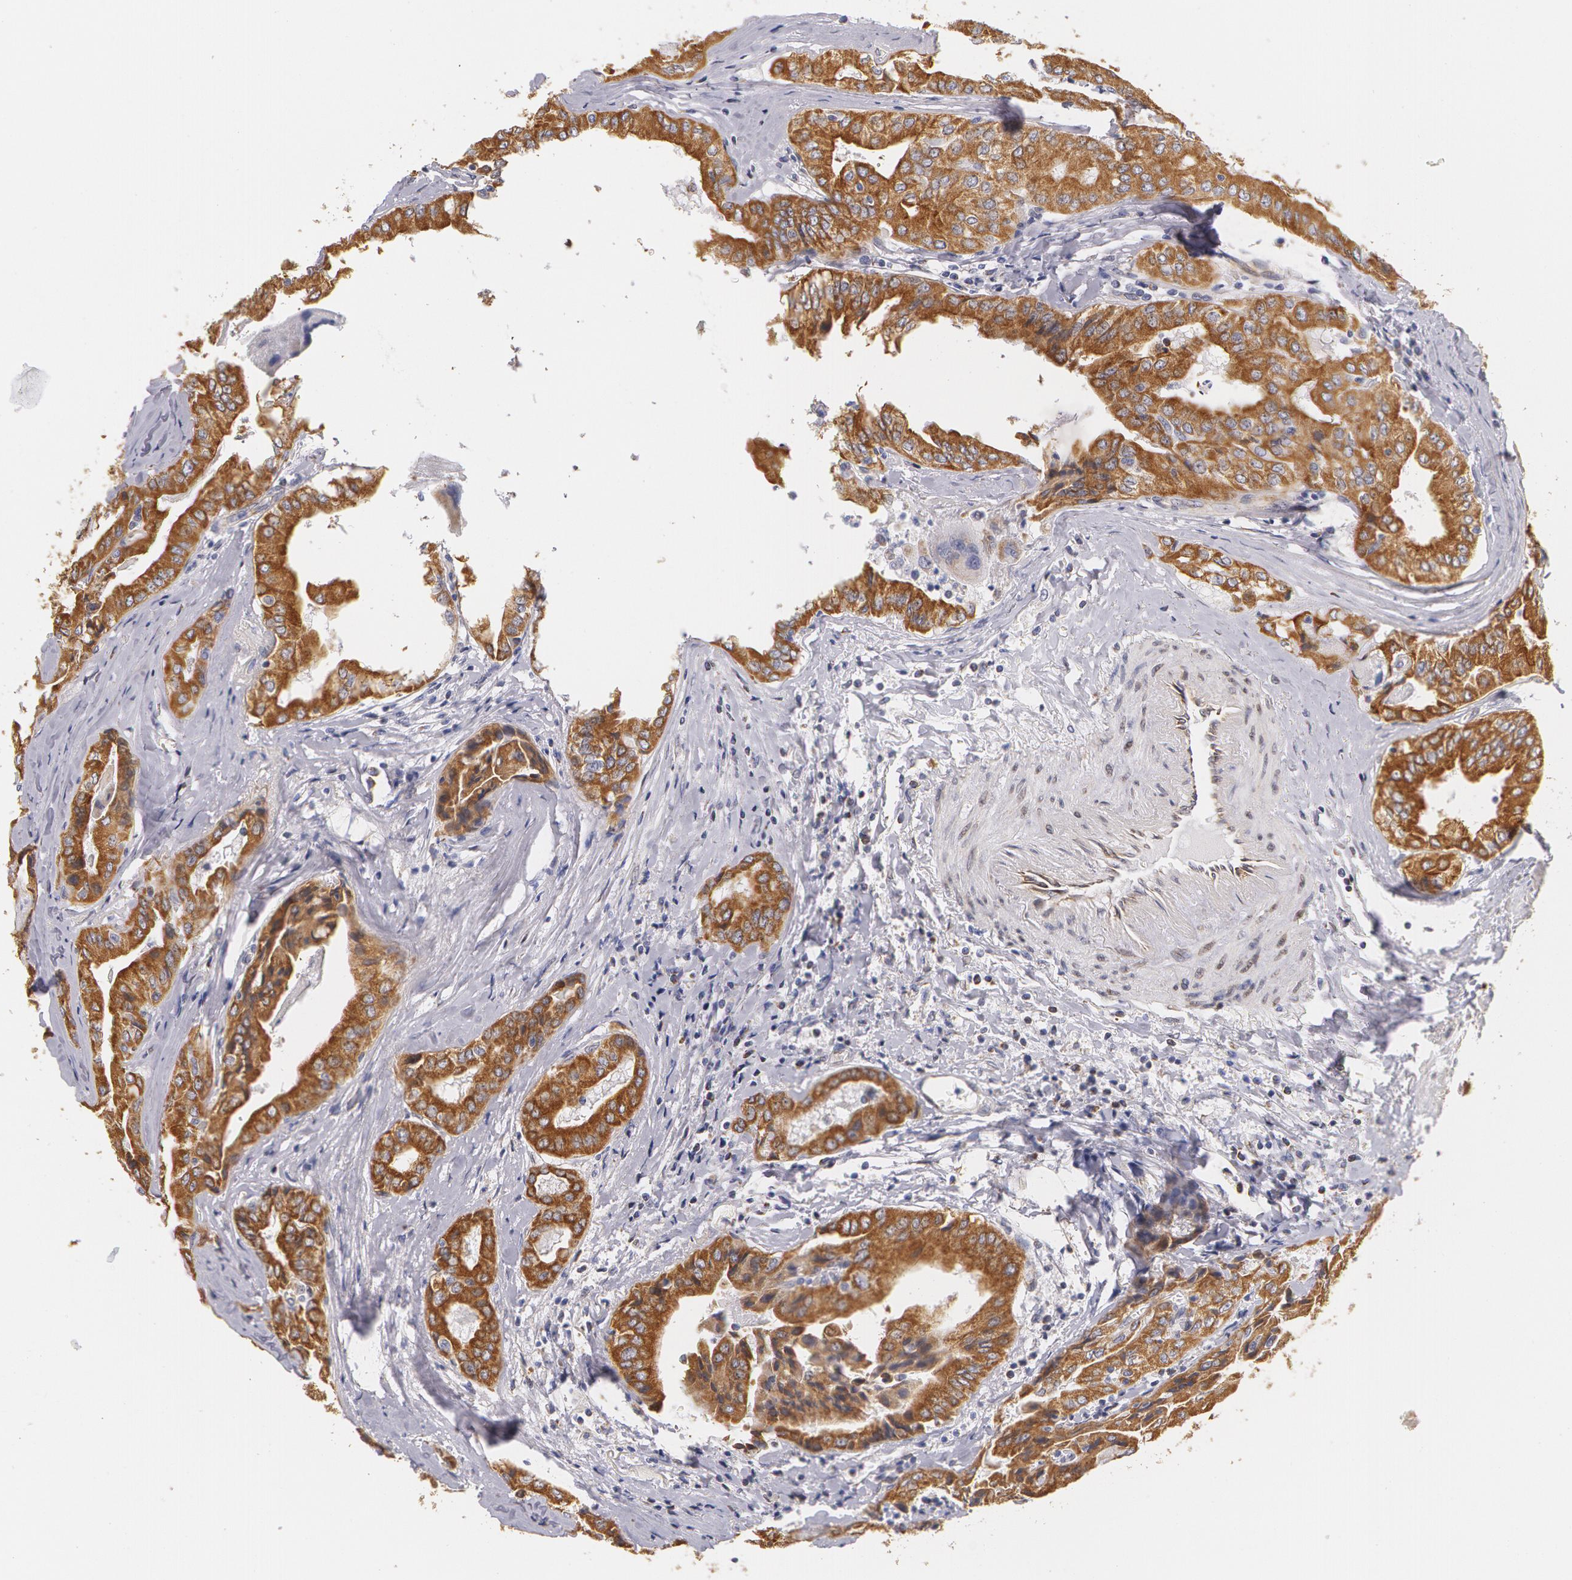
{"staining": {"intensity": "strong", "quantity": ">75%", "location": "cytoplasmic/membranous"}, "tissue": "thyroid cancer", "cell_type": "Tumor cells", "image_type": "cancer", "snomed": [{"axis": "morphology", "description": "Papillary adenocarcinoma, NOS"}, {"axis": "topography", "description": "Thyroid gland"}], "caption": "Papillary adenocarcinoma (thyroid) was stained to show a protein in brown. There is high levels of strong cytoplasmic/membranous staining in approximately >75% of tumor cells.", "gene": "KRT18", "patient": {"sex": "female", "age": 71}}